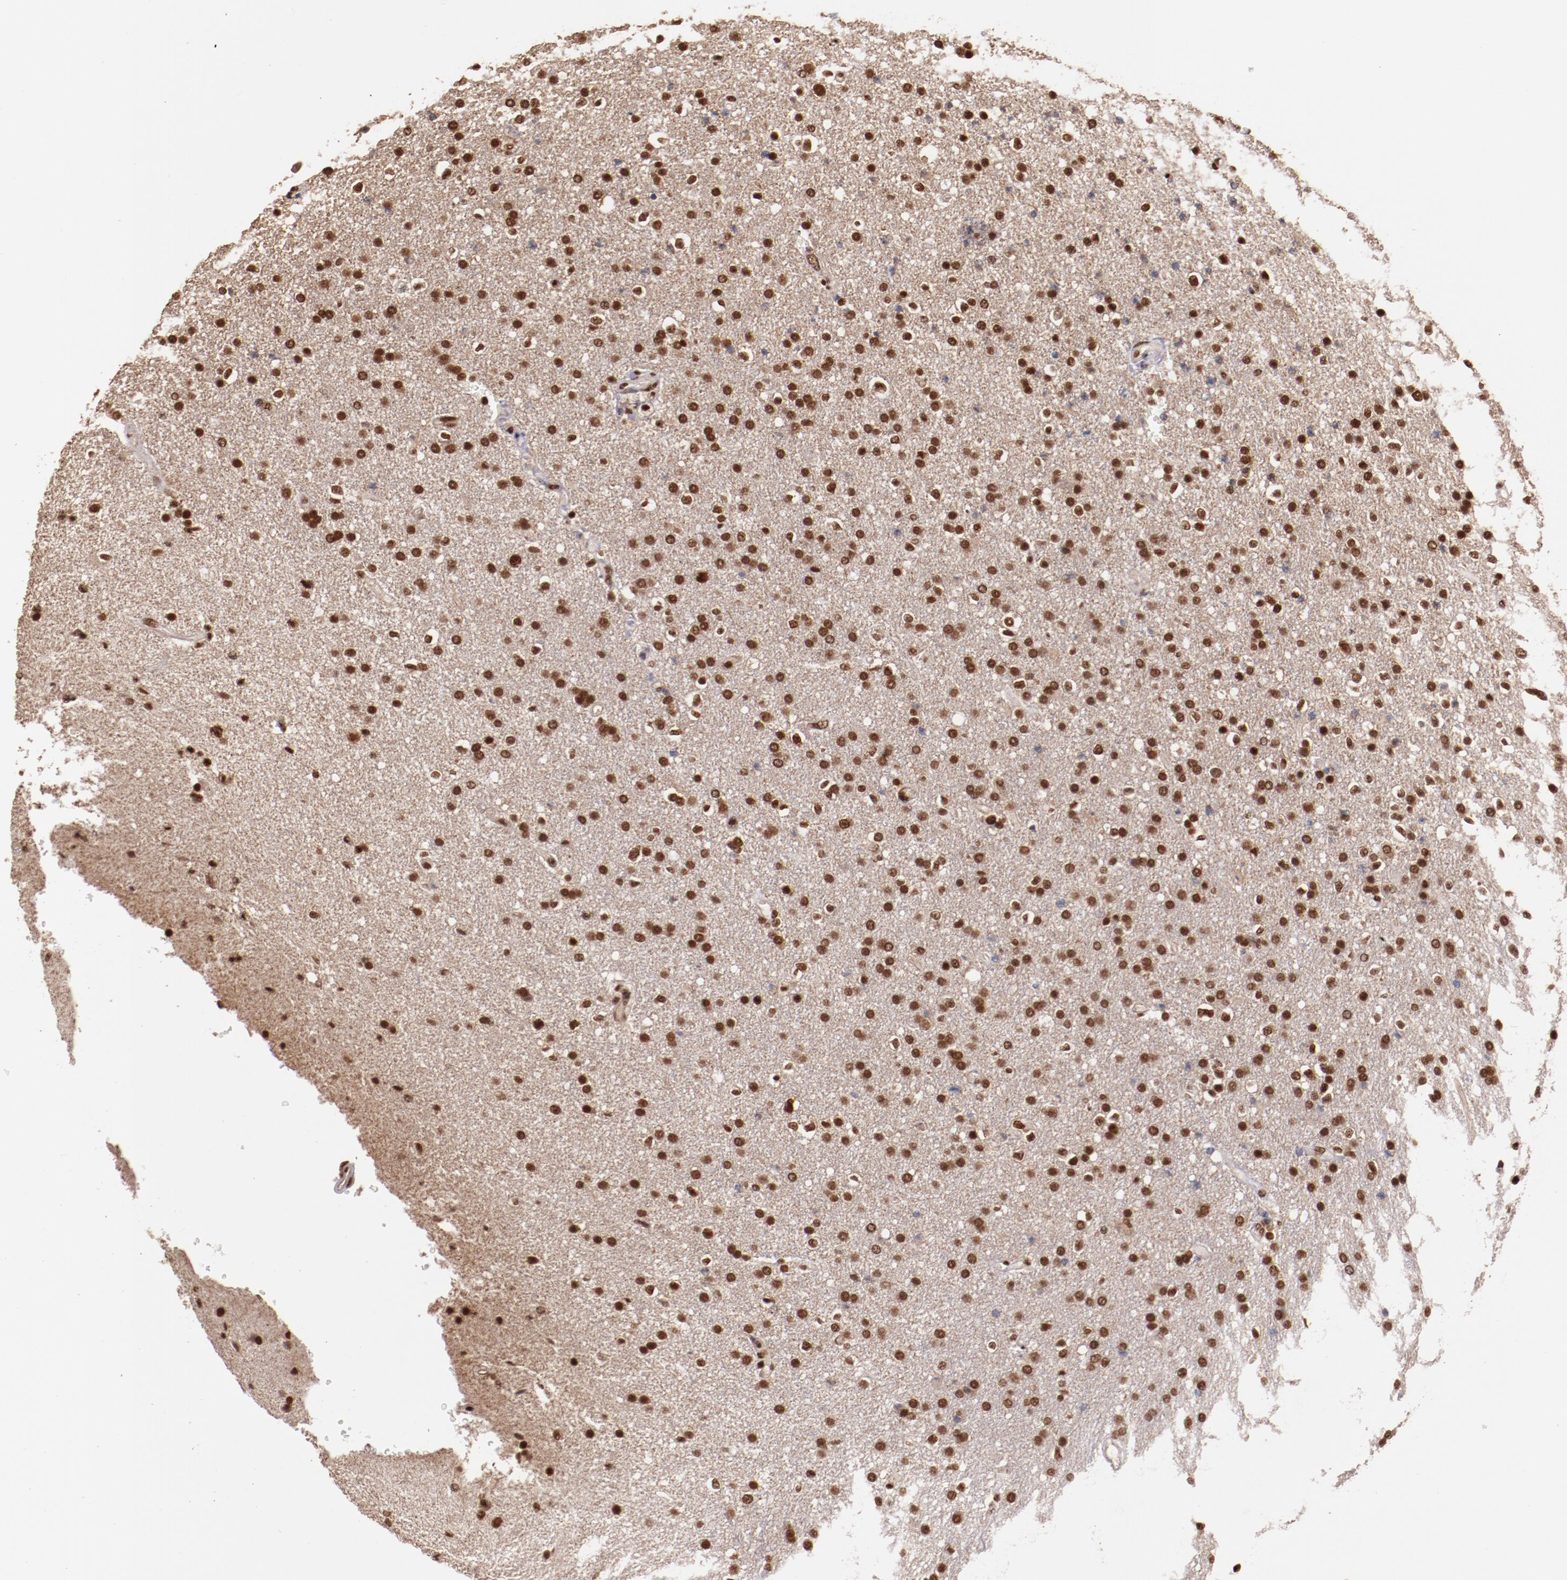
{"staining": {"intensity": "moderate", "quantity": ">75%", "location": "nuclear"}, "tissue": "glioma", "cell_type": "Tumor cells", "image_type": "cancer", "snomed": [{"axis": "morphology", "description": "Glioma, malignant, High grade"}, {"axis": "topography", "description": "Brain"}], "caption": "Immunohistochemistry (IHC) staining of malignant high-grade glioma, which demonstrates medium levels of moderate nuclear expression in about >75% of tumor cells indicating moderate nuclear protein expression. The staining was performed using DAB (3,3'-diaminobenzidine) (brown) for protein detection and nuclei were counterstained in hematoxylin (blue).", "gene": "STAG2", "patient": {"sex": "male", "age": 33}}